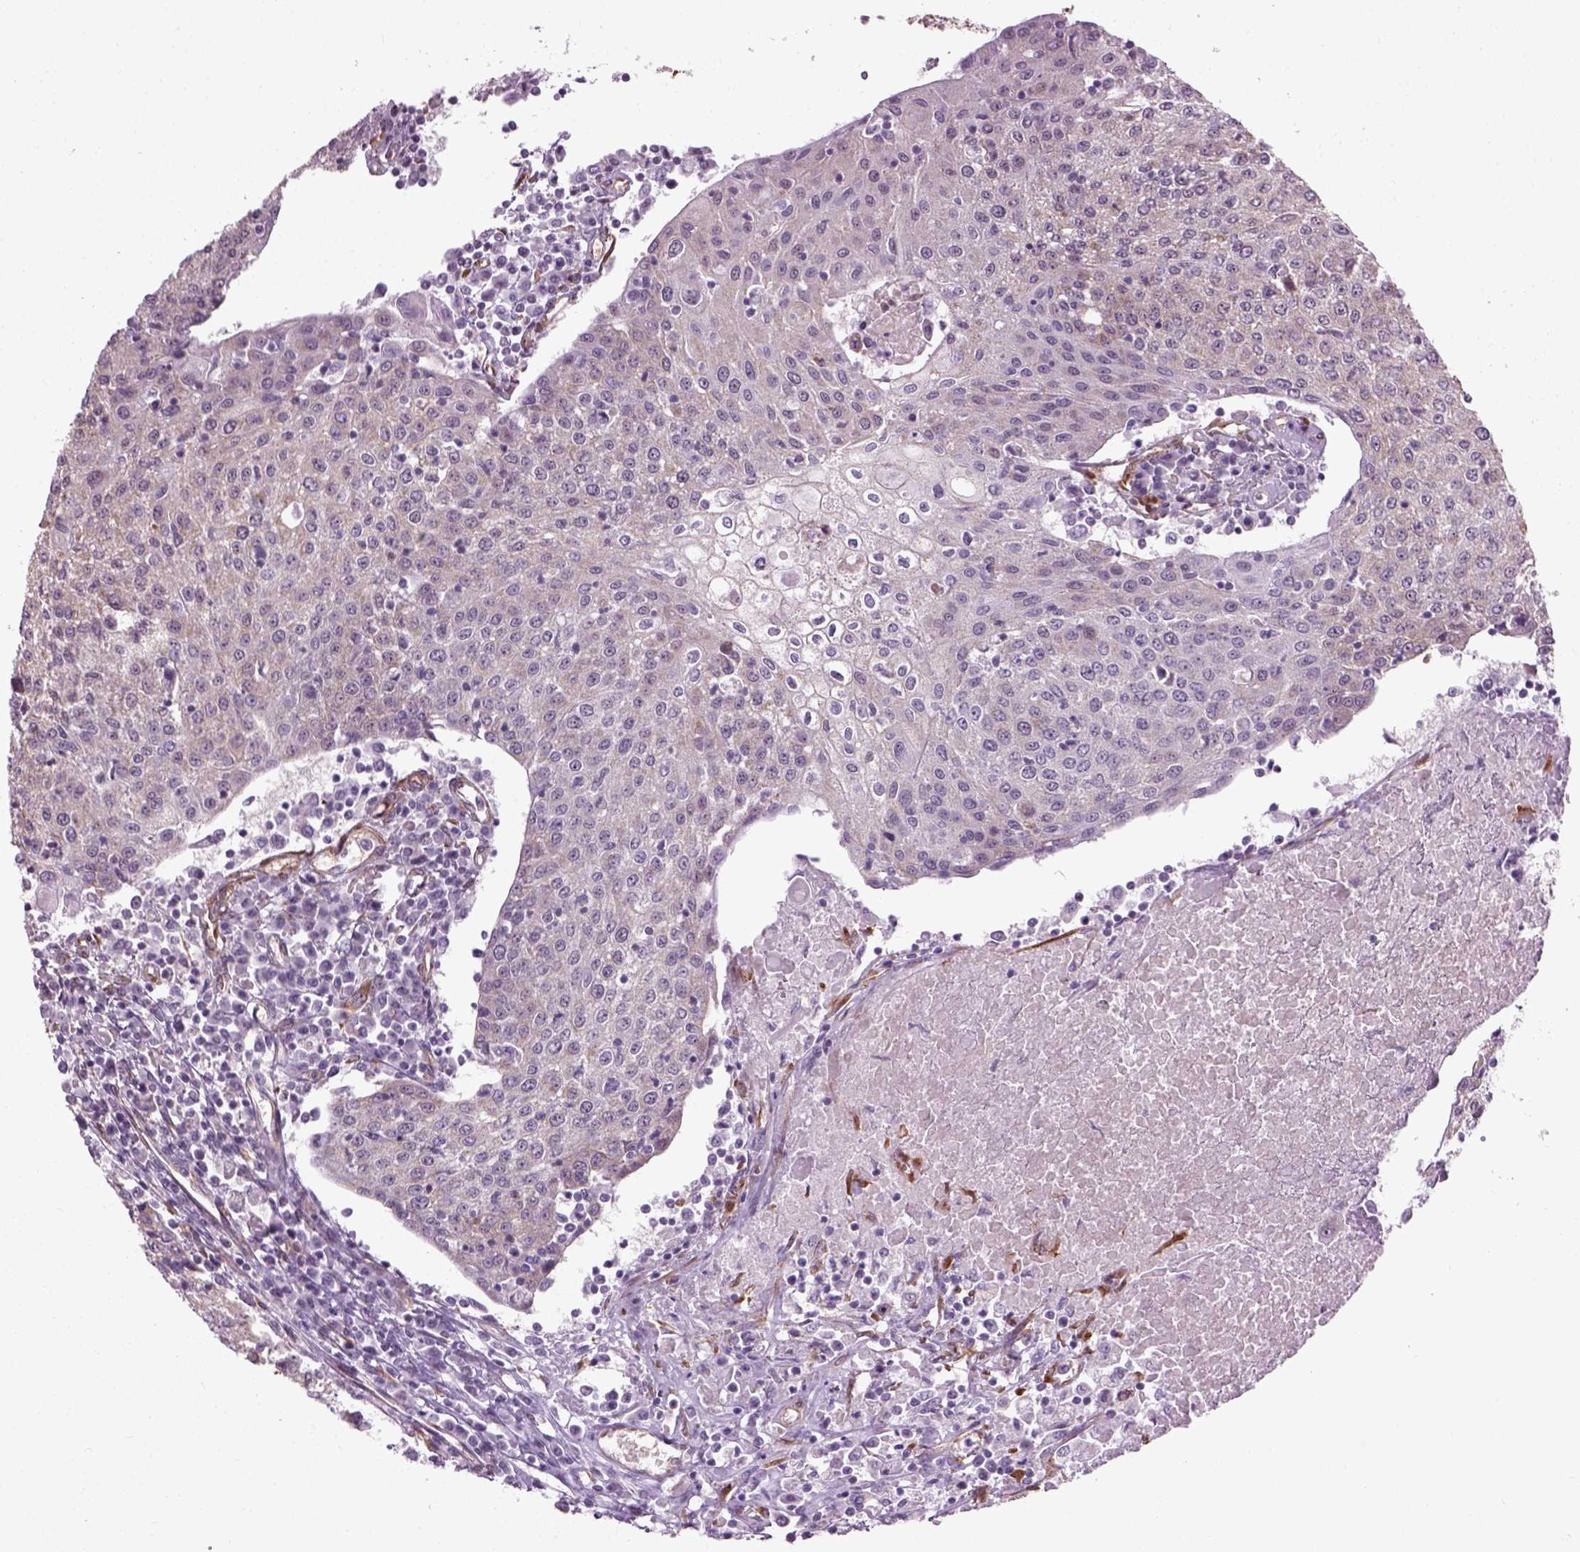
{"staining": {"intensity": "negative", "quantity": "none", "location": "none"}, "tissue": "urothelial cancer", "cell_type": "Tumor cells", "image_type": "cancer", "snomed": [{"axis": "morphology", "description": "Urothelial carcinoma, High grade"}, {"axis": "topography", "description": "Urinary bladder"}], "caption": "An immunohistochemistry (IHC) histopathology image of urothelial carcinoma (high-grade) is shown. There is no staining in tumor cells of urothelial carcinoma (high-grade).", "gene": "XK", "patient": {"sex": "female", "age": 85}}